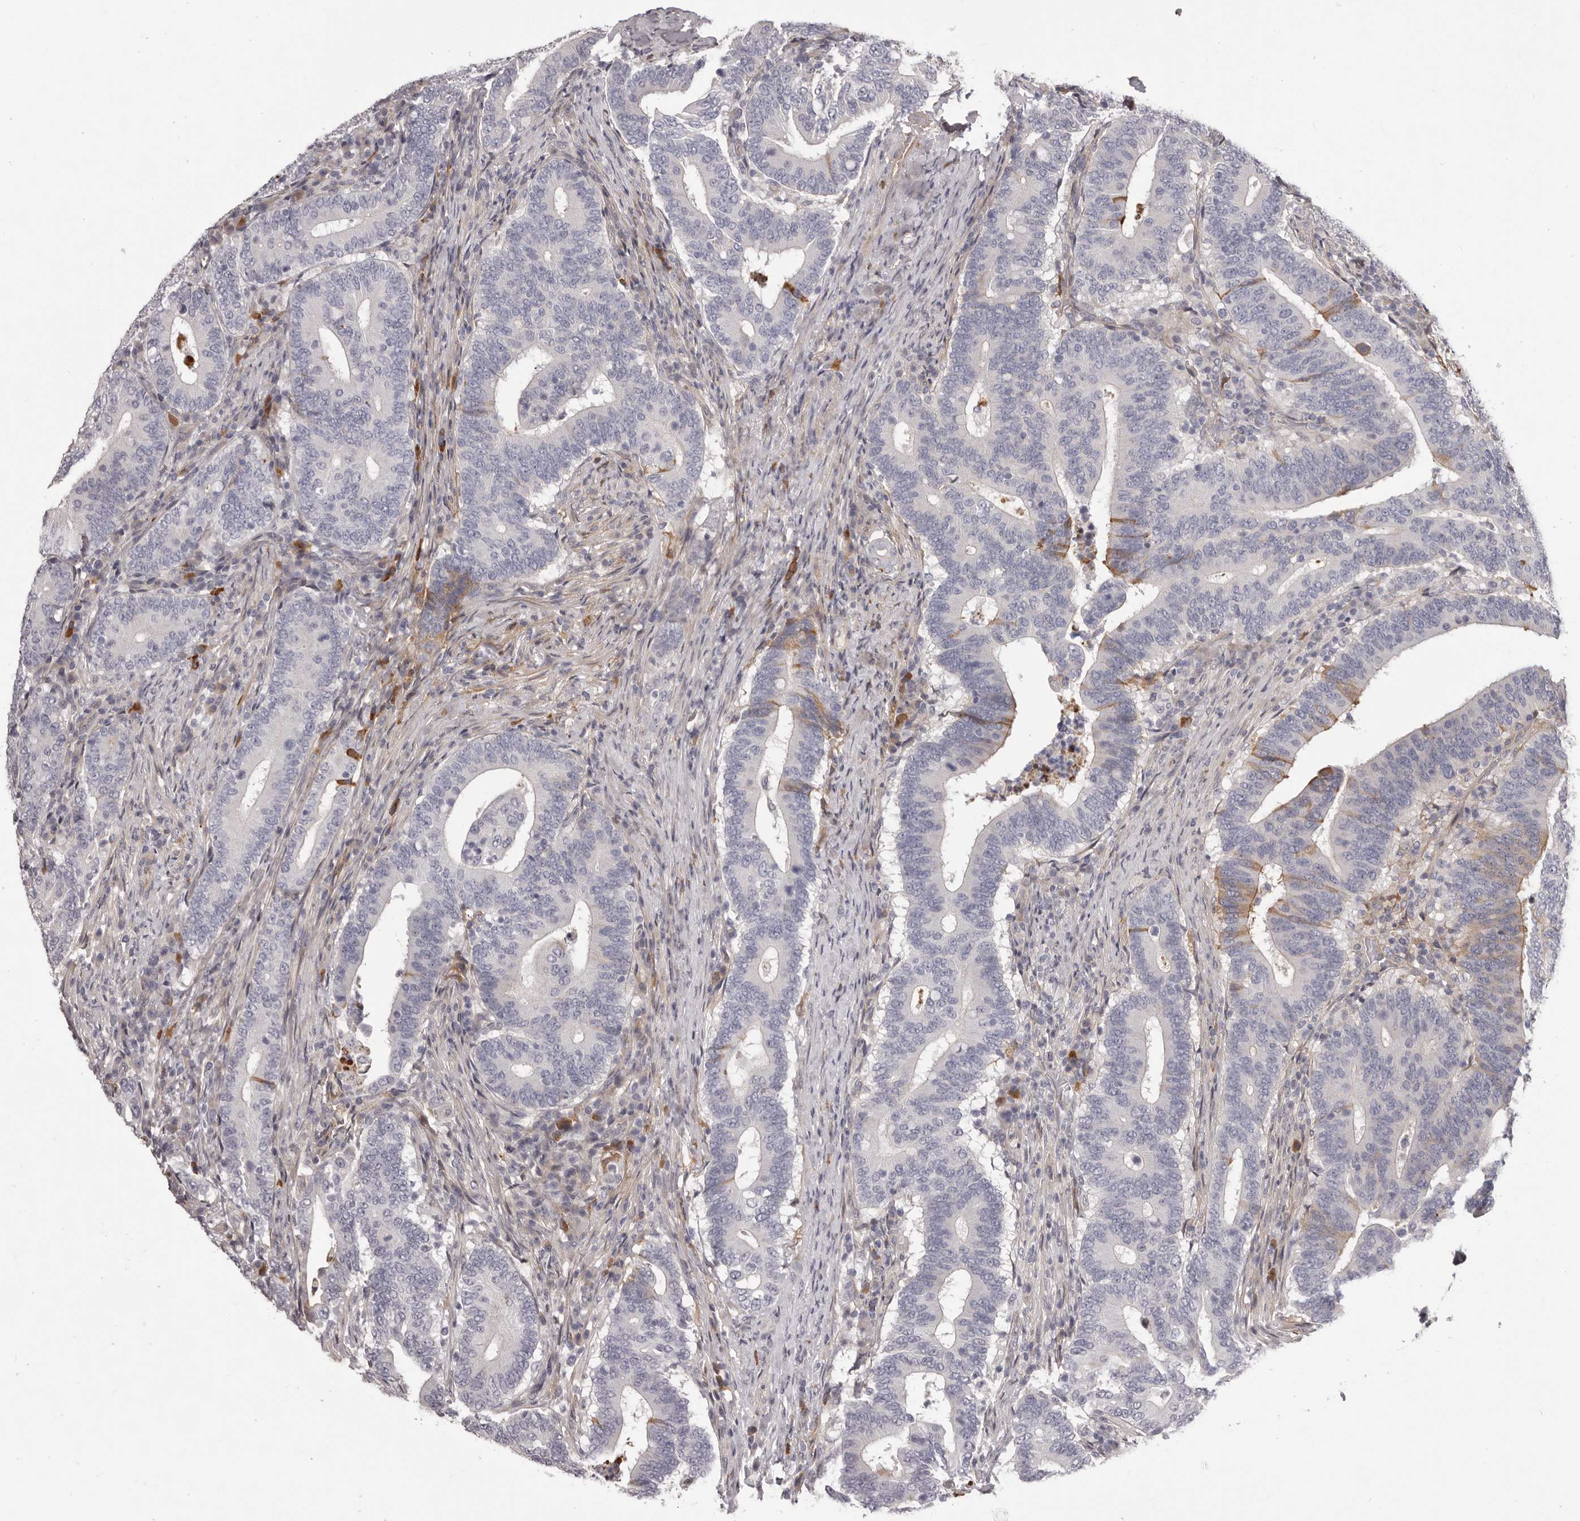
{"staining": {"intensity": "weak", "quantity": "<25%", "location": "cytoplasmic/membranous"}, "tissue": "colorectal cancer", "cell_type": "Tumor cells", "image_type": "cancer", "snomed": [{"axis": "morphology", "description": "Adenocarcinoma, NOS"}, {"axis": "topography", "description": "Colon"}], "caption": "Histopathology image shows no protein staining in tumor cells of colorectal adenocarcinoma tissue. Brightfield microscopy of IHC stained with DAB (brown) and hematoxylin (blue), captured at high magnification.", "gene": "OTUD3", "patient": {"sex": "female", "age": 66}}